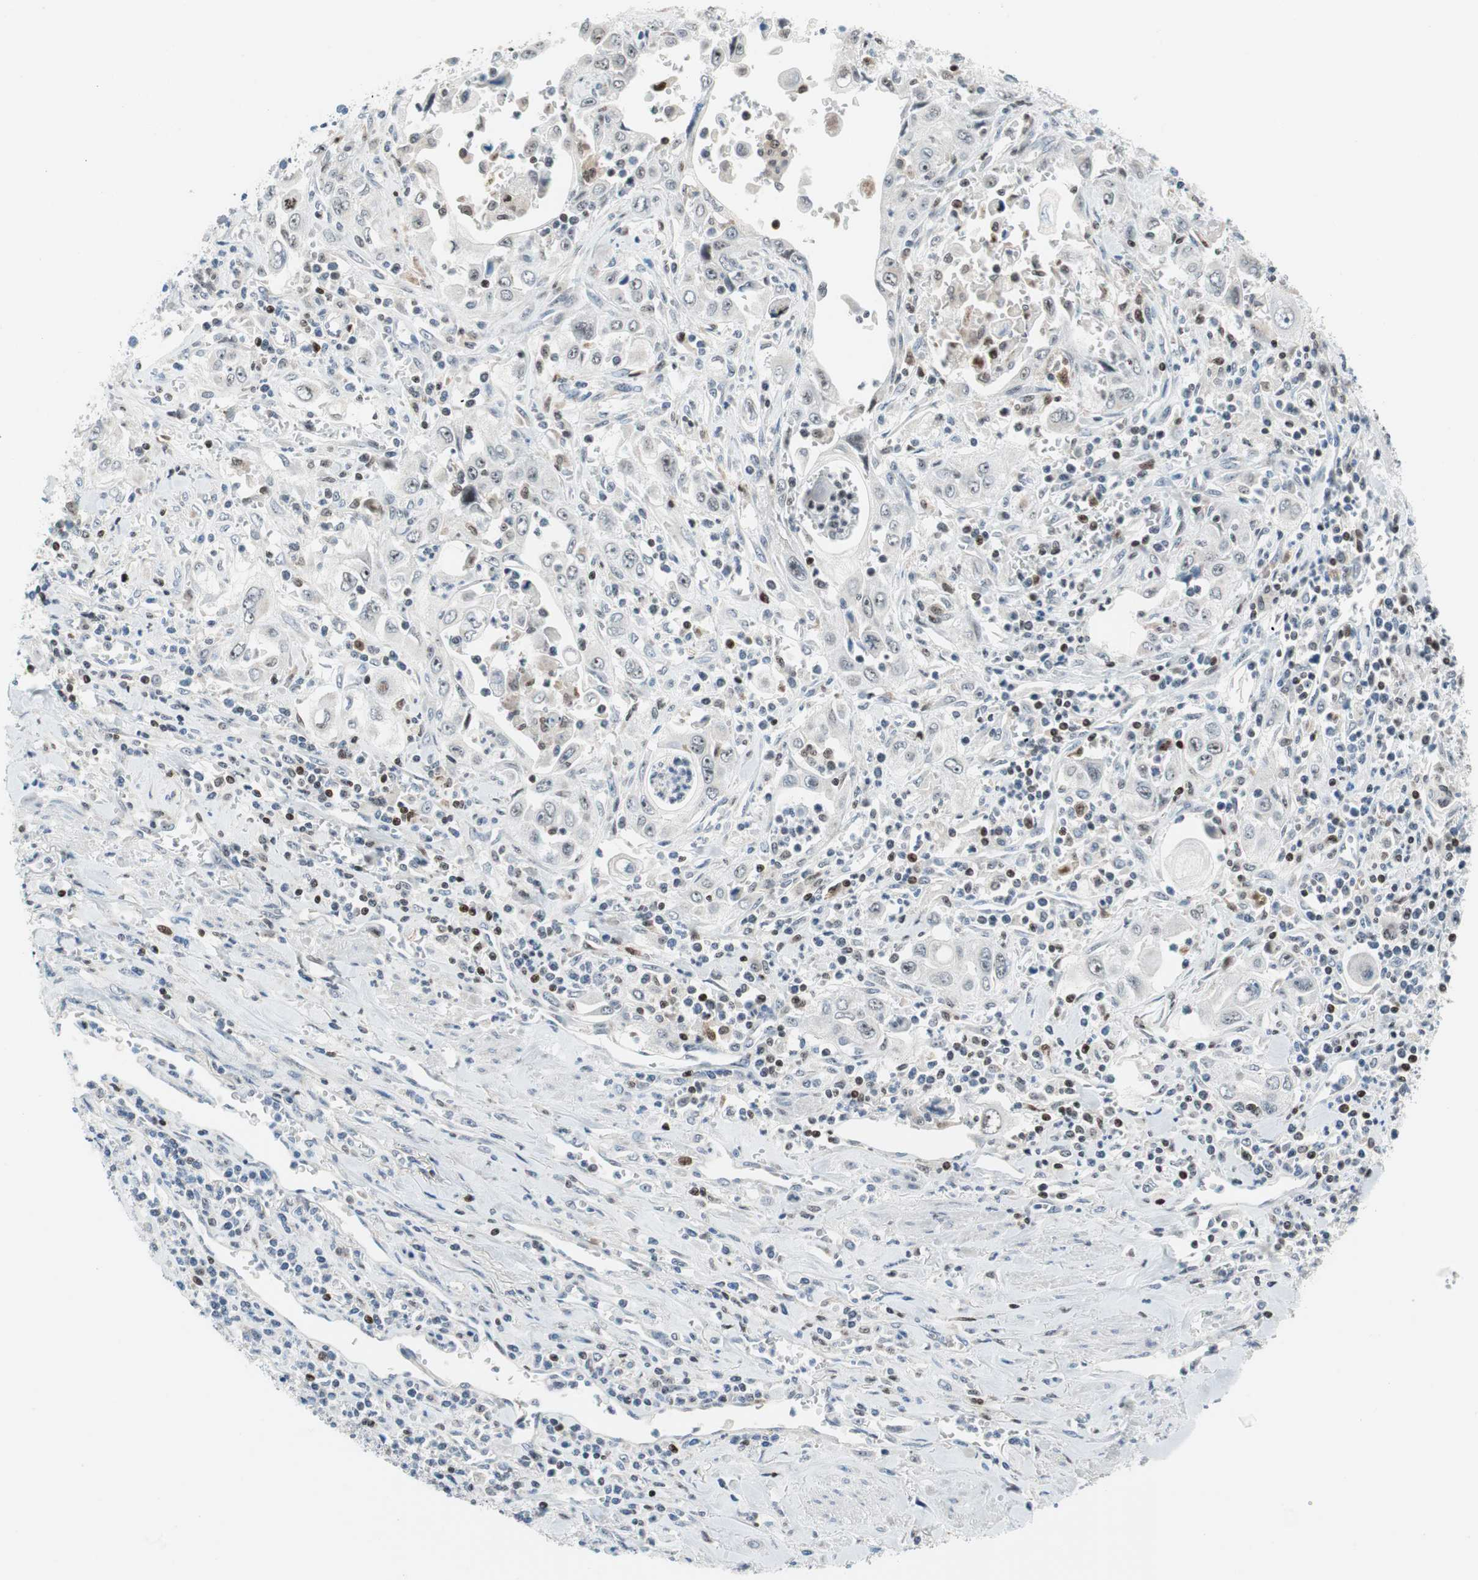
{"staining": {"intensity": "negative", "quantity": "none", "location": "none"}, "tissue": "pancreatic cancer", "cell_type": "Tumor cells", "image_type": "cancer", "snomed": [{"axis": "morphology", "description": "Adenocarcinoma, NOS"}, {"axis": "topography", "description": "Pancreas"}], "caption": "This is an immunohistochemistry (IHC) photomicrograph of adenocarcinoma (pancreatic). There is no staining in tumor cells.", "gene": "RGS10", "patient": {"sex": "male", "age": 70}}